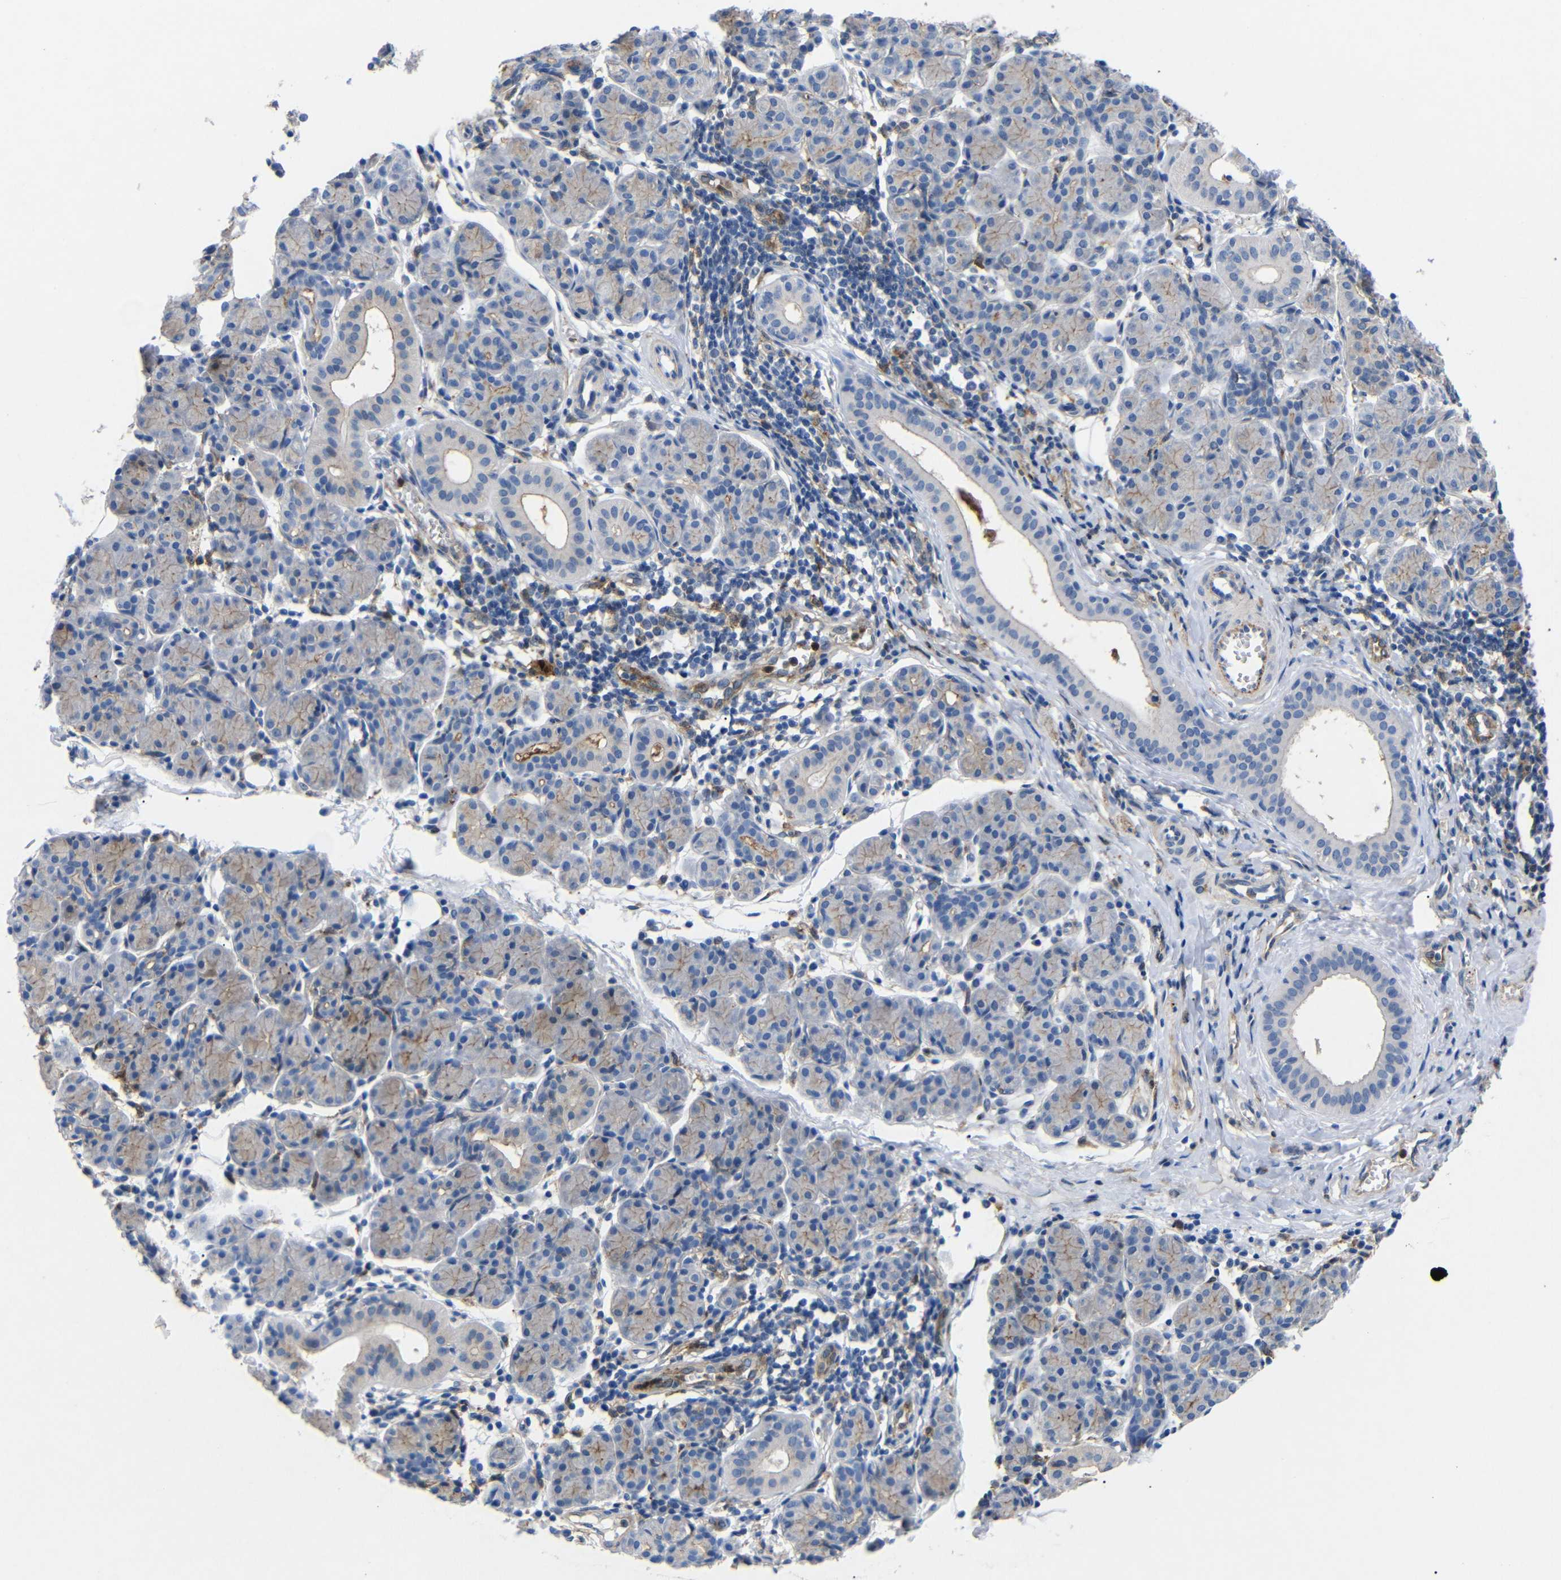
{"staining": {"intensity": "moderate", "quantity": "25%-75%", "location": "cytoplasmic/membranous"}, "tissue": "salivary gland", "cell_type": "Glandular cells", "image_type": "normal", "snomed": [{"axis": "morphology", "description": "Normal tissue, NOS"}, {"axis": "morphology", "description": "Inflammation, NOS"}, {"axis": "topography", "description": "Lymph node"}, {"axis": "topography", "description": "Salivary gland"}], "caption": "High-power microscopy captured an immunohistochemistry (IHC) image of normal salivary gland, revealing moderate cytoplasmic/membranous expression in approximately 25%-75% of glandular cells.", "gene": "SDCBP", "patient": {"sex": "male", "age": 3}}